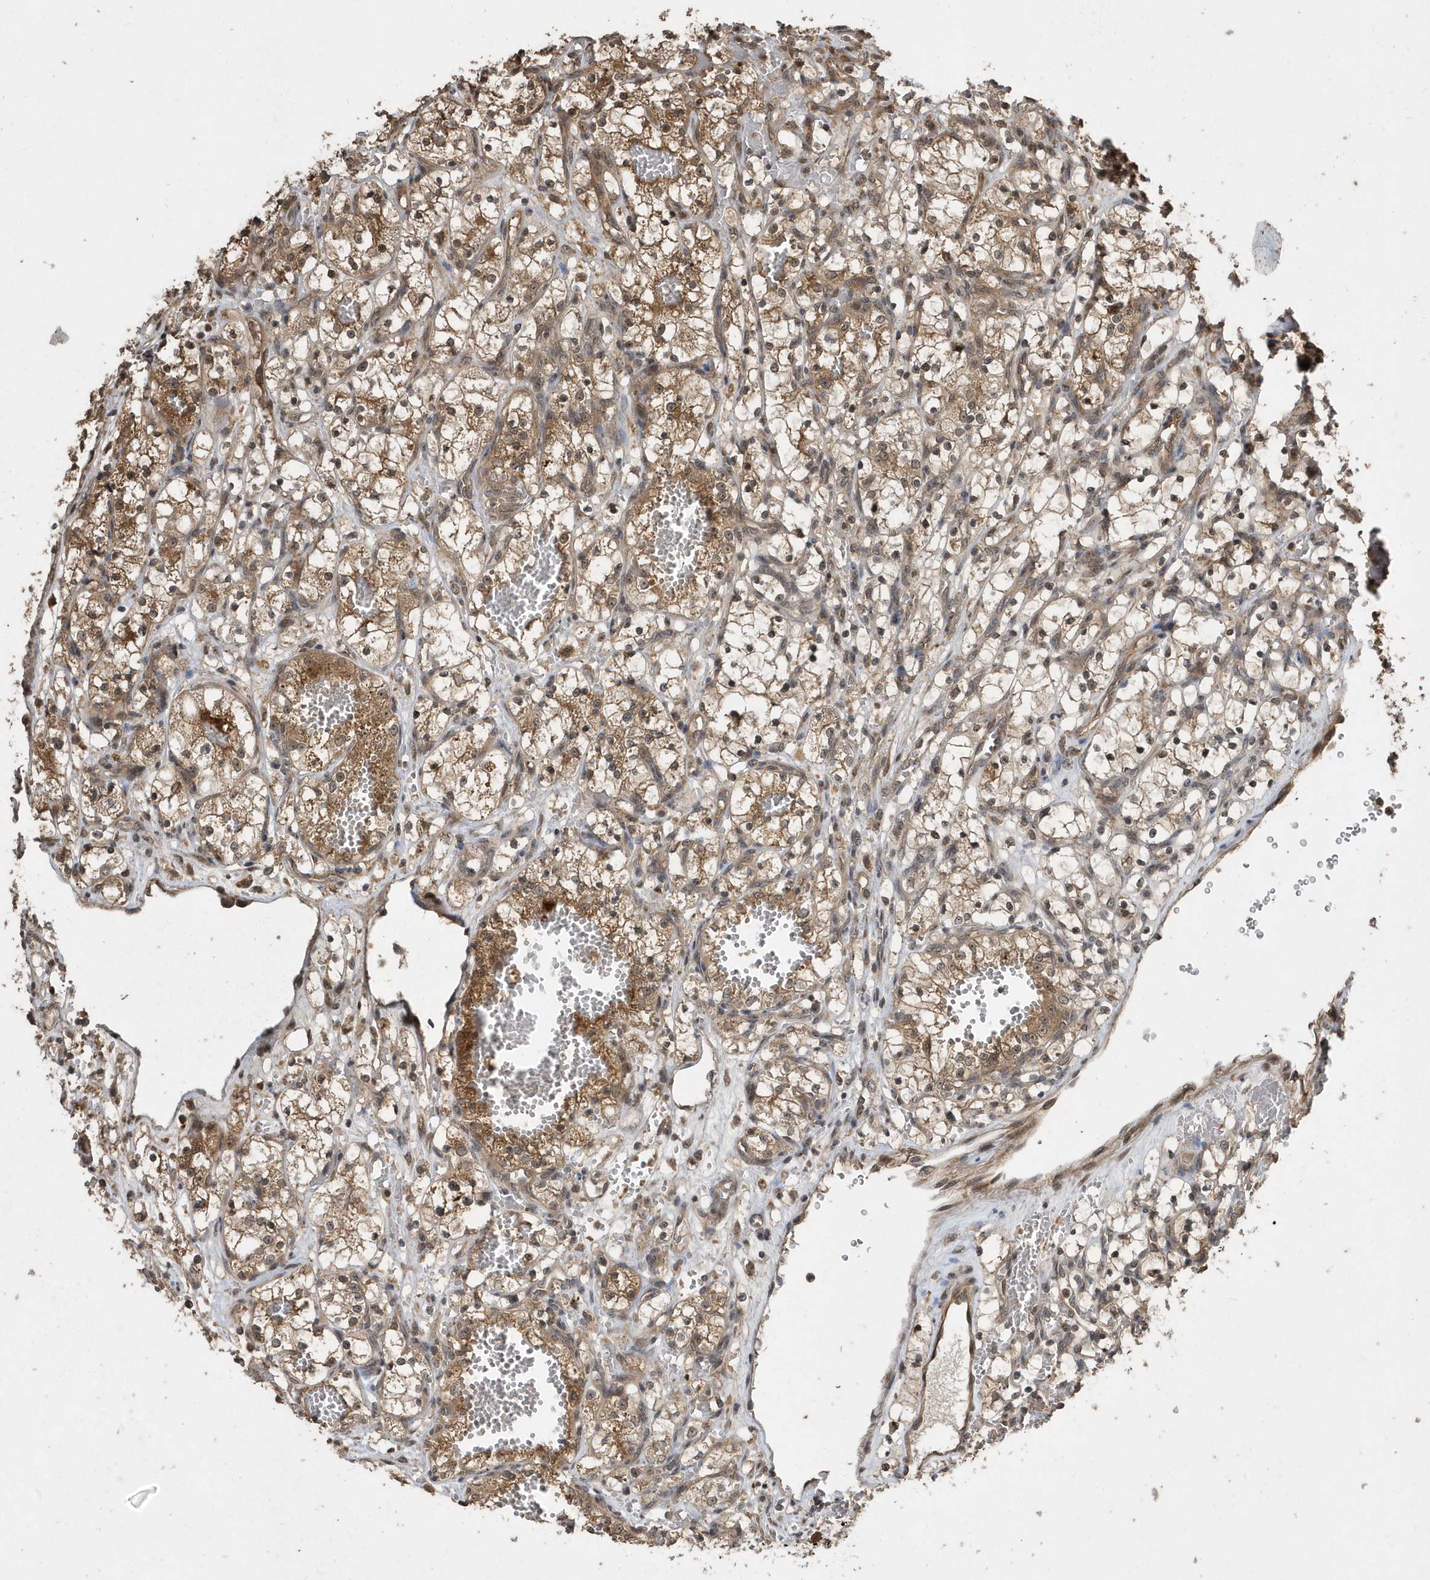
{"staining": {"intensity": "moderate", "quantity": "25%-75%", "location": "cytoplasmic/membranous"}, "tissue": "renal cancer", "cell_type": "Tumor cells", "image_type": "cancer", "snomed": [{"axis": "morphology", "description": "Adenocarcinoma, NOS"}, {"axis": "topography", "description": "Kidney"}], "caption": "IHC of human renal cancer exhibits medium levels of moderate cytoplasmic/membranous positivity in approximately 25%-75% of tumor cells. IHC stains the protein in brown and the nuclei are stained blue.", "gene": "WASHC5", "patient": {"sex": "female", "age": 69}}